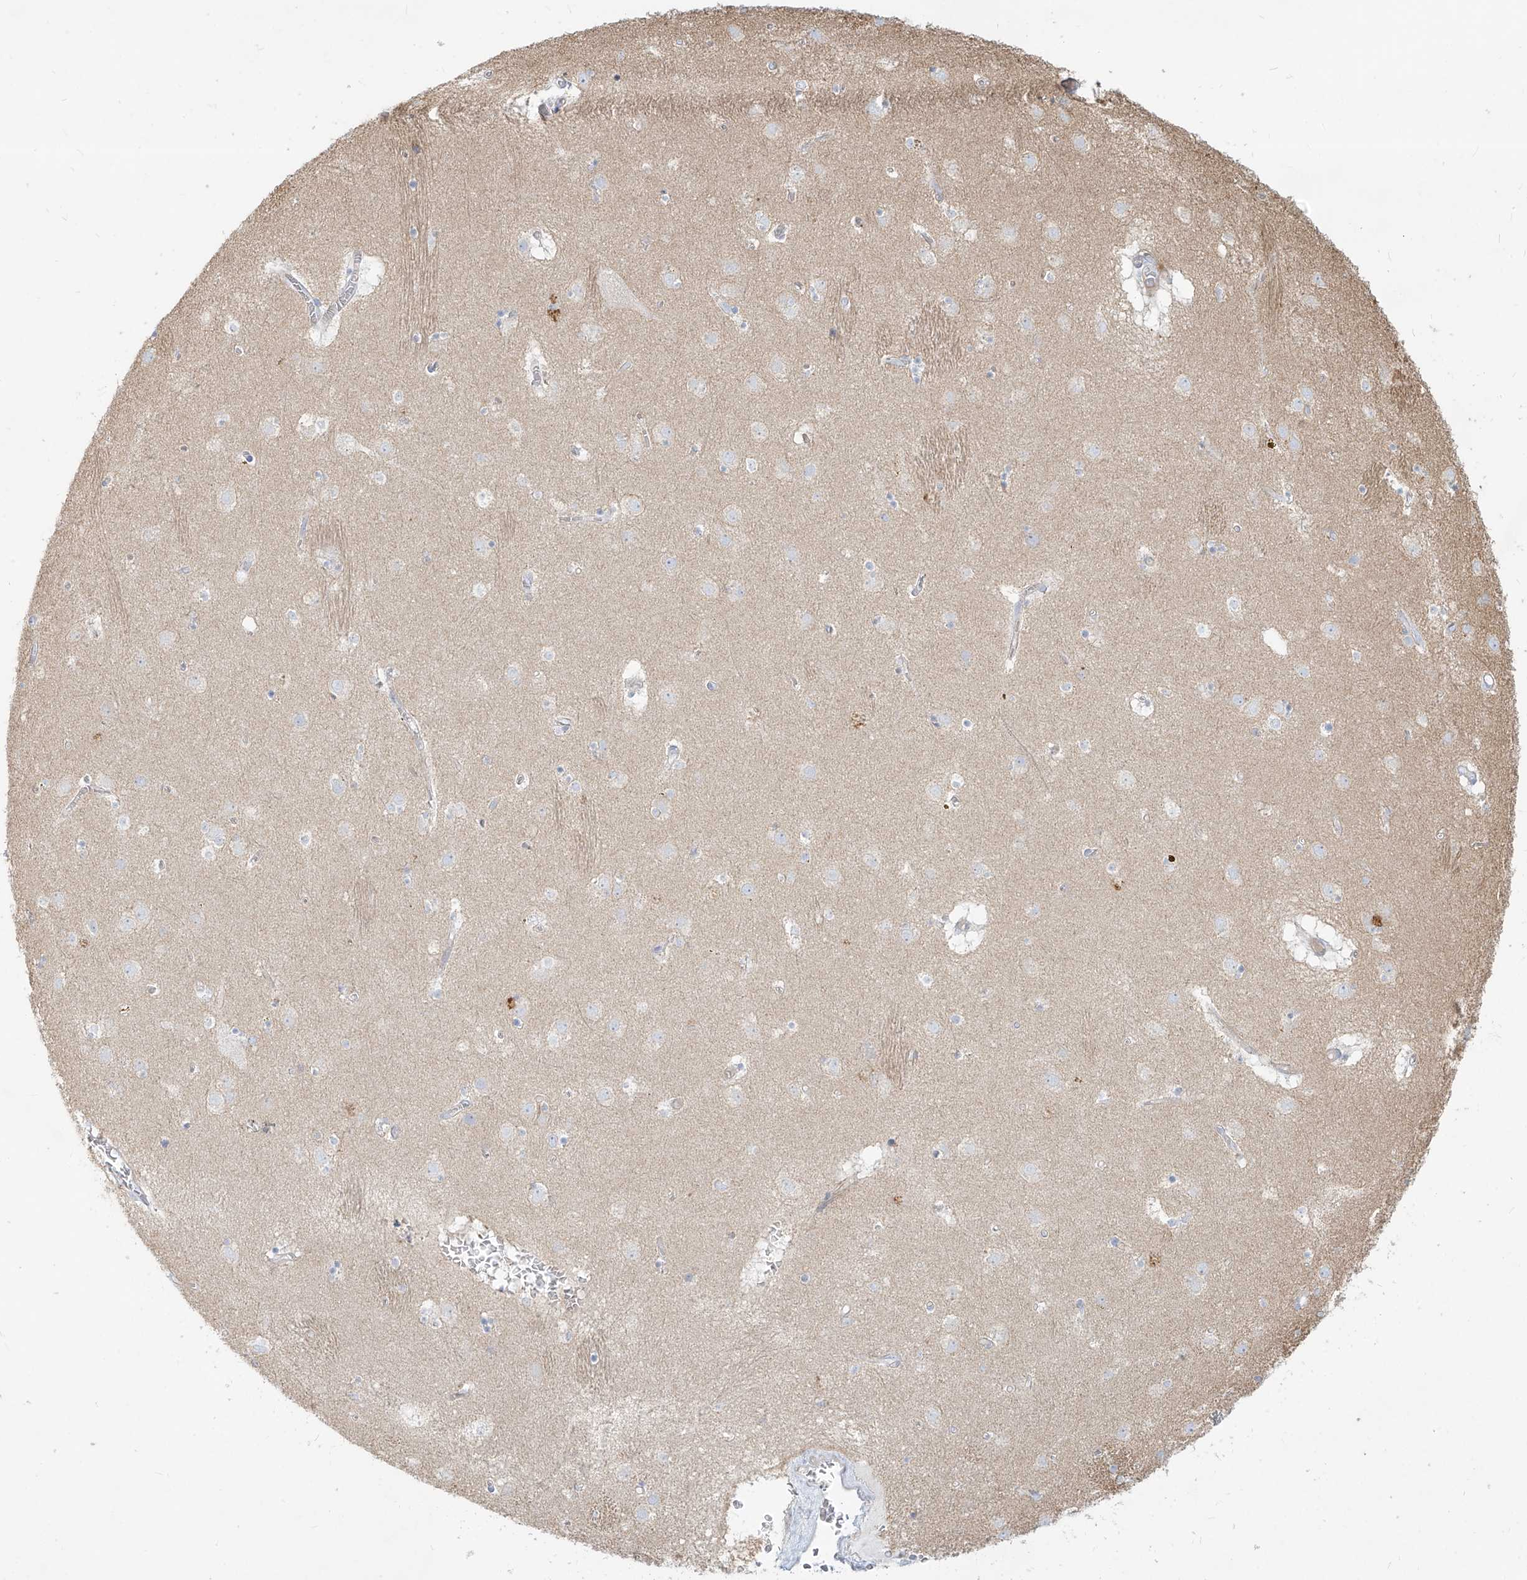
{"staining": {"intensity": "weak", "quantity": "<25%", "location": "cytoplasmic/membranous"}, "tissue": "caudate", "cell_type": "Glial cells", "image_type": "normal", "snomed": [{"axis": "morphology", "description": "Normal tissue, NOS"}, {"axis": "topography", "description": "Lateral ventricle wall"}], "caption": "IHC of normal caudate shows no expression in glial cells. (Immunohistochemistry (ihc), brightfield microscopy, high magnification).", "gene": "MTX2", "patient": {"sex": "male", "age": 70}}